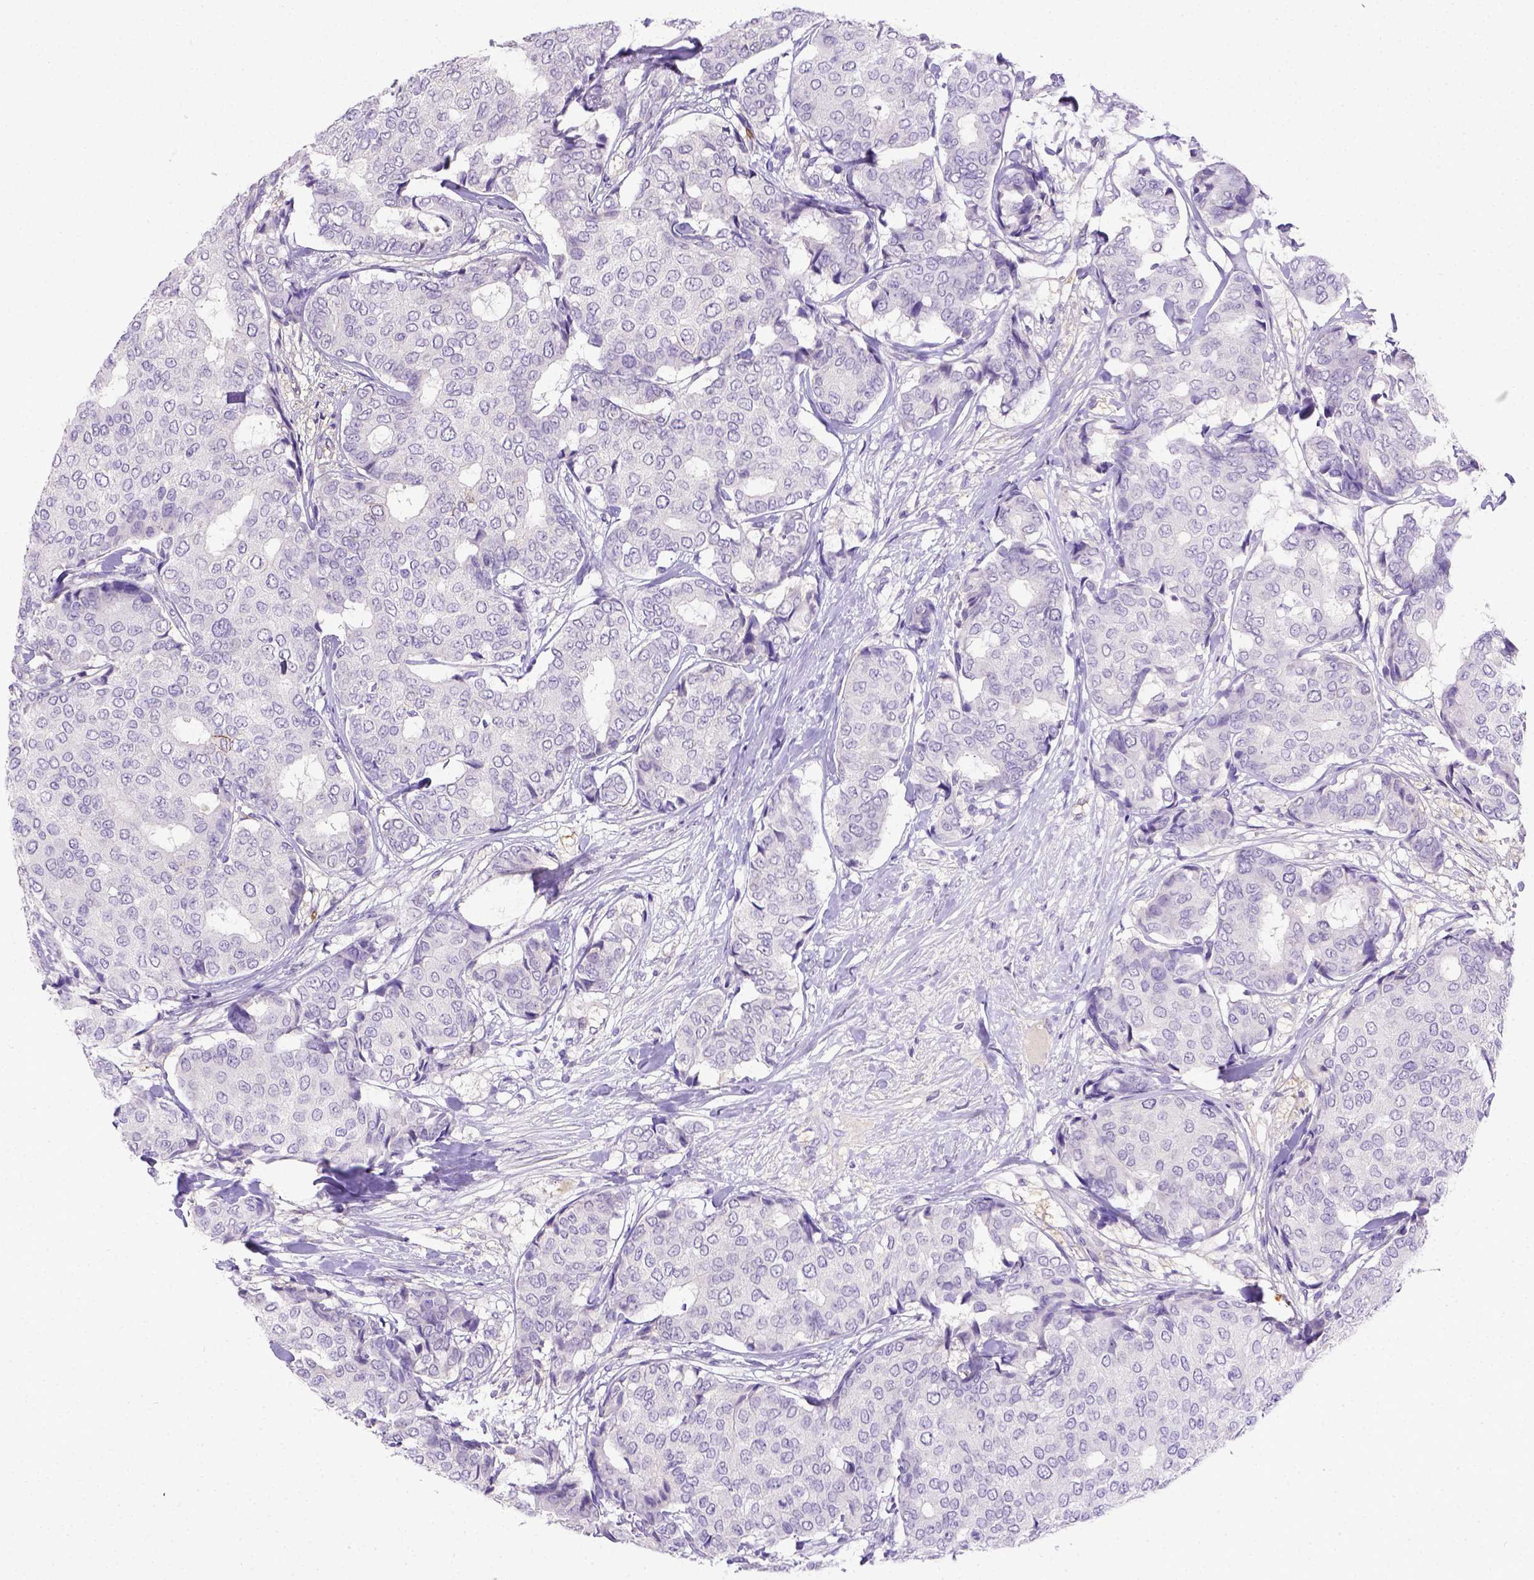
{"staining": {"intensity": "negative", "quantity": "none", "location": "none"}, "tissue": "breast cancer", "cell_type": "Tumor cells", "image_type": "cancer", "snomed": [{"axis": "morphology", "description": "Duct carcinoma"}, {"axis": "topography", "description": "Breast"}], "caption": "Histopathology image shows no significant protein expression in tumor cells of breast infiltrating ductal carcinoma.", "gene": "B3GAT1", "patient": {"sex": "female", "age": 75}}